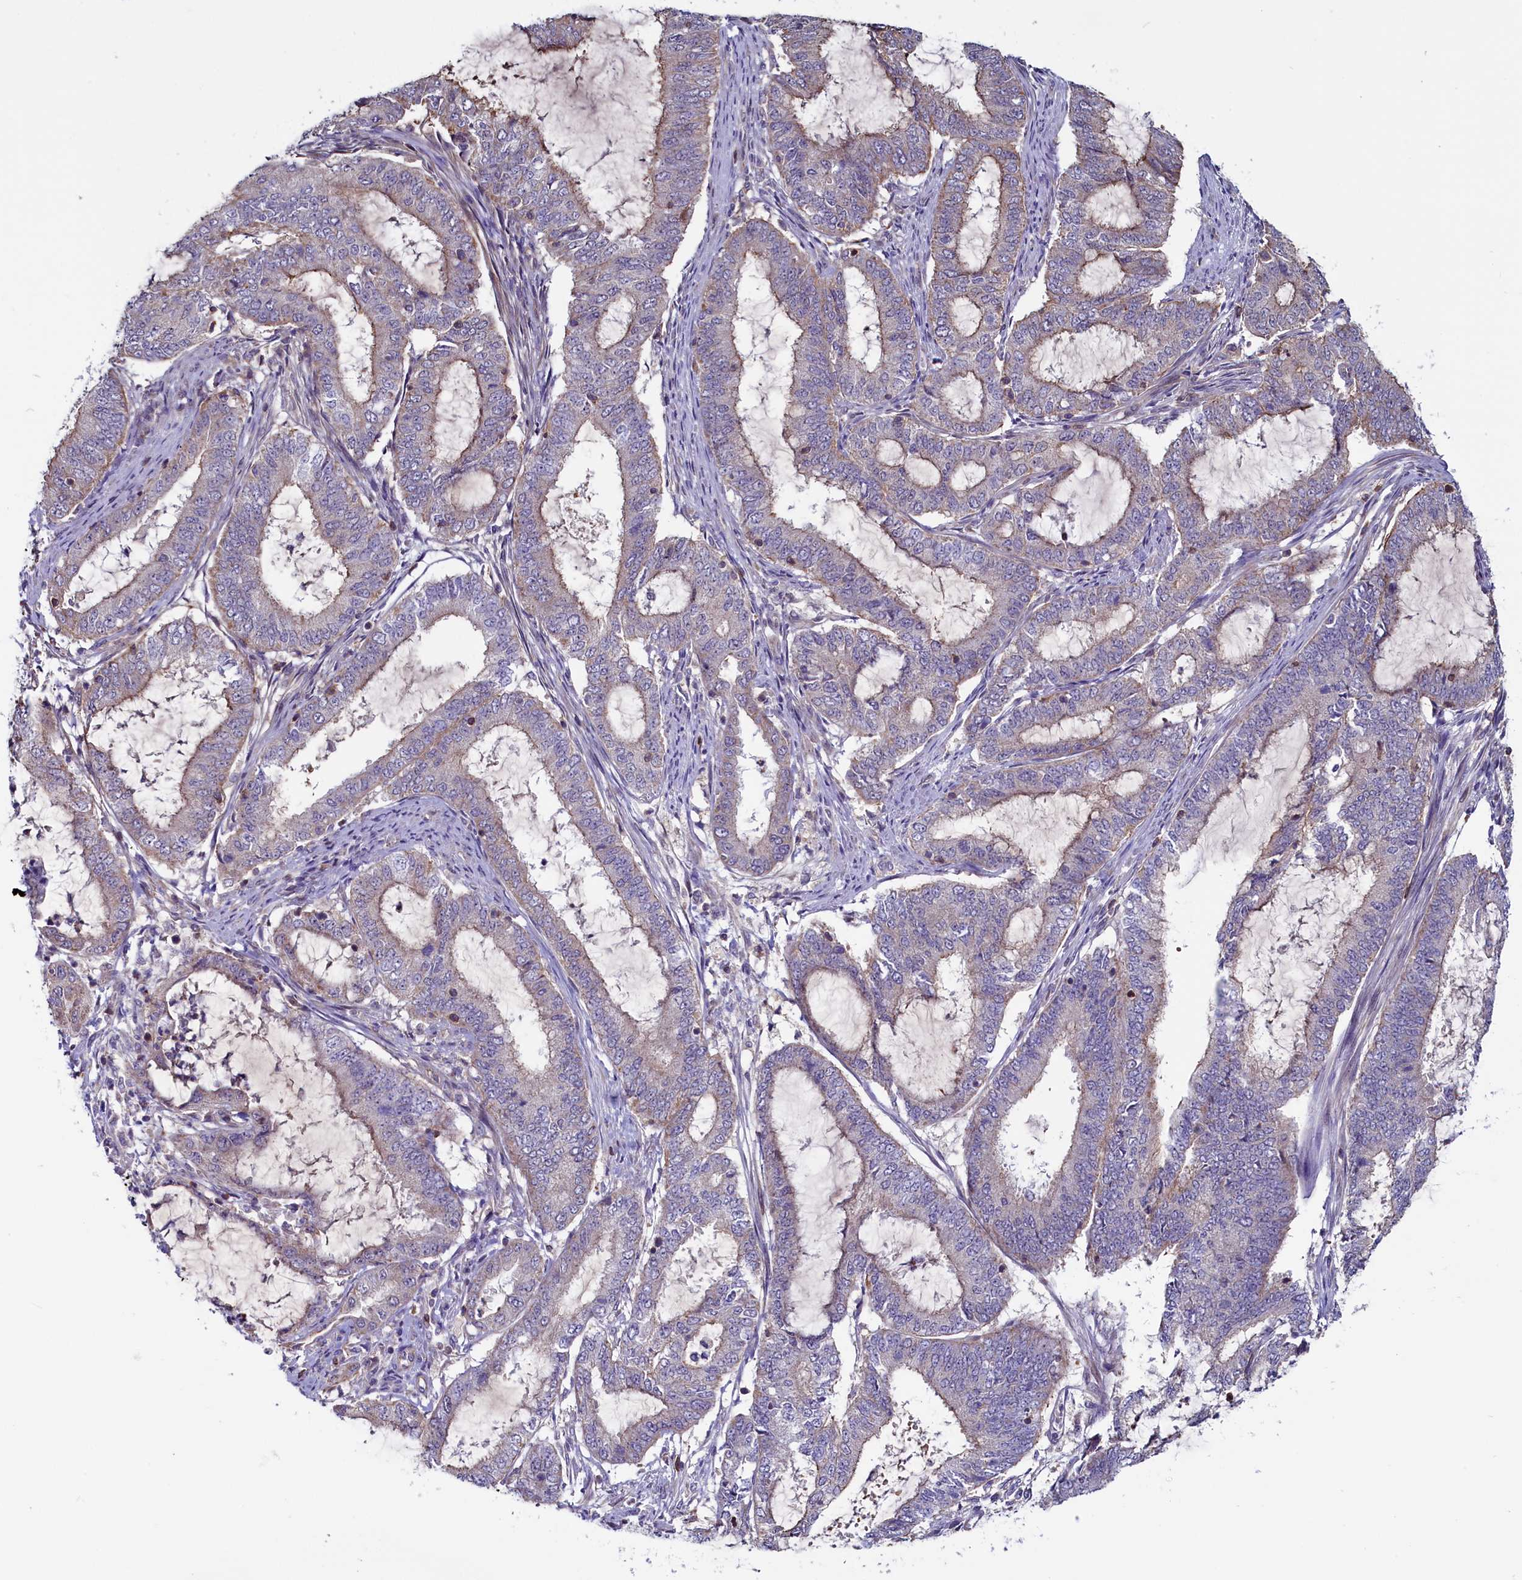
{"staining": {"intensity": "moderate", "quantity": "<25%", "location": "cytoplasmic/membranous"}, "tissue": "endometrial cancer", "cell_type": "Tumor cells", "image_type": "cancer", "snomed": [{"axis": "morphology", "description": "Adenocarcinoma, NOS"}, {"axis": "topography", "description": "Endometrium"}], "caption": "Immunohistochemistry (IHC) micrograph of adenocarcinoma (endometrial) stained for a protein (brown), which displays low levels of moderate cytoplasmic/membranous expression in about <25% of tumor cells.", "gene": "CIAPIN1", "patient": {"sex": "female", "age": 51}}